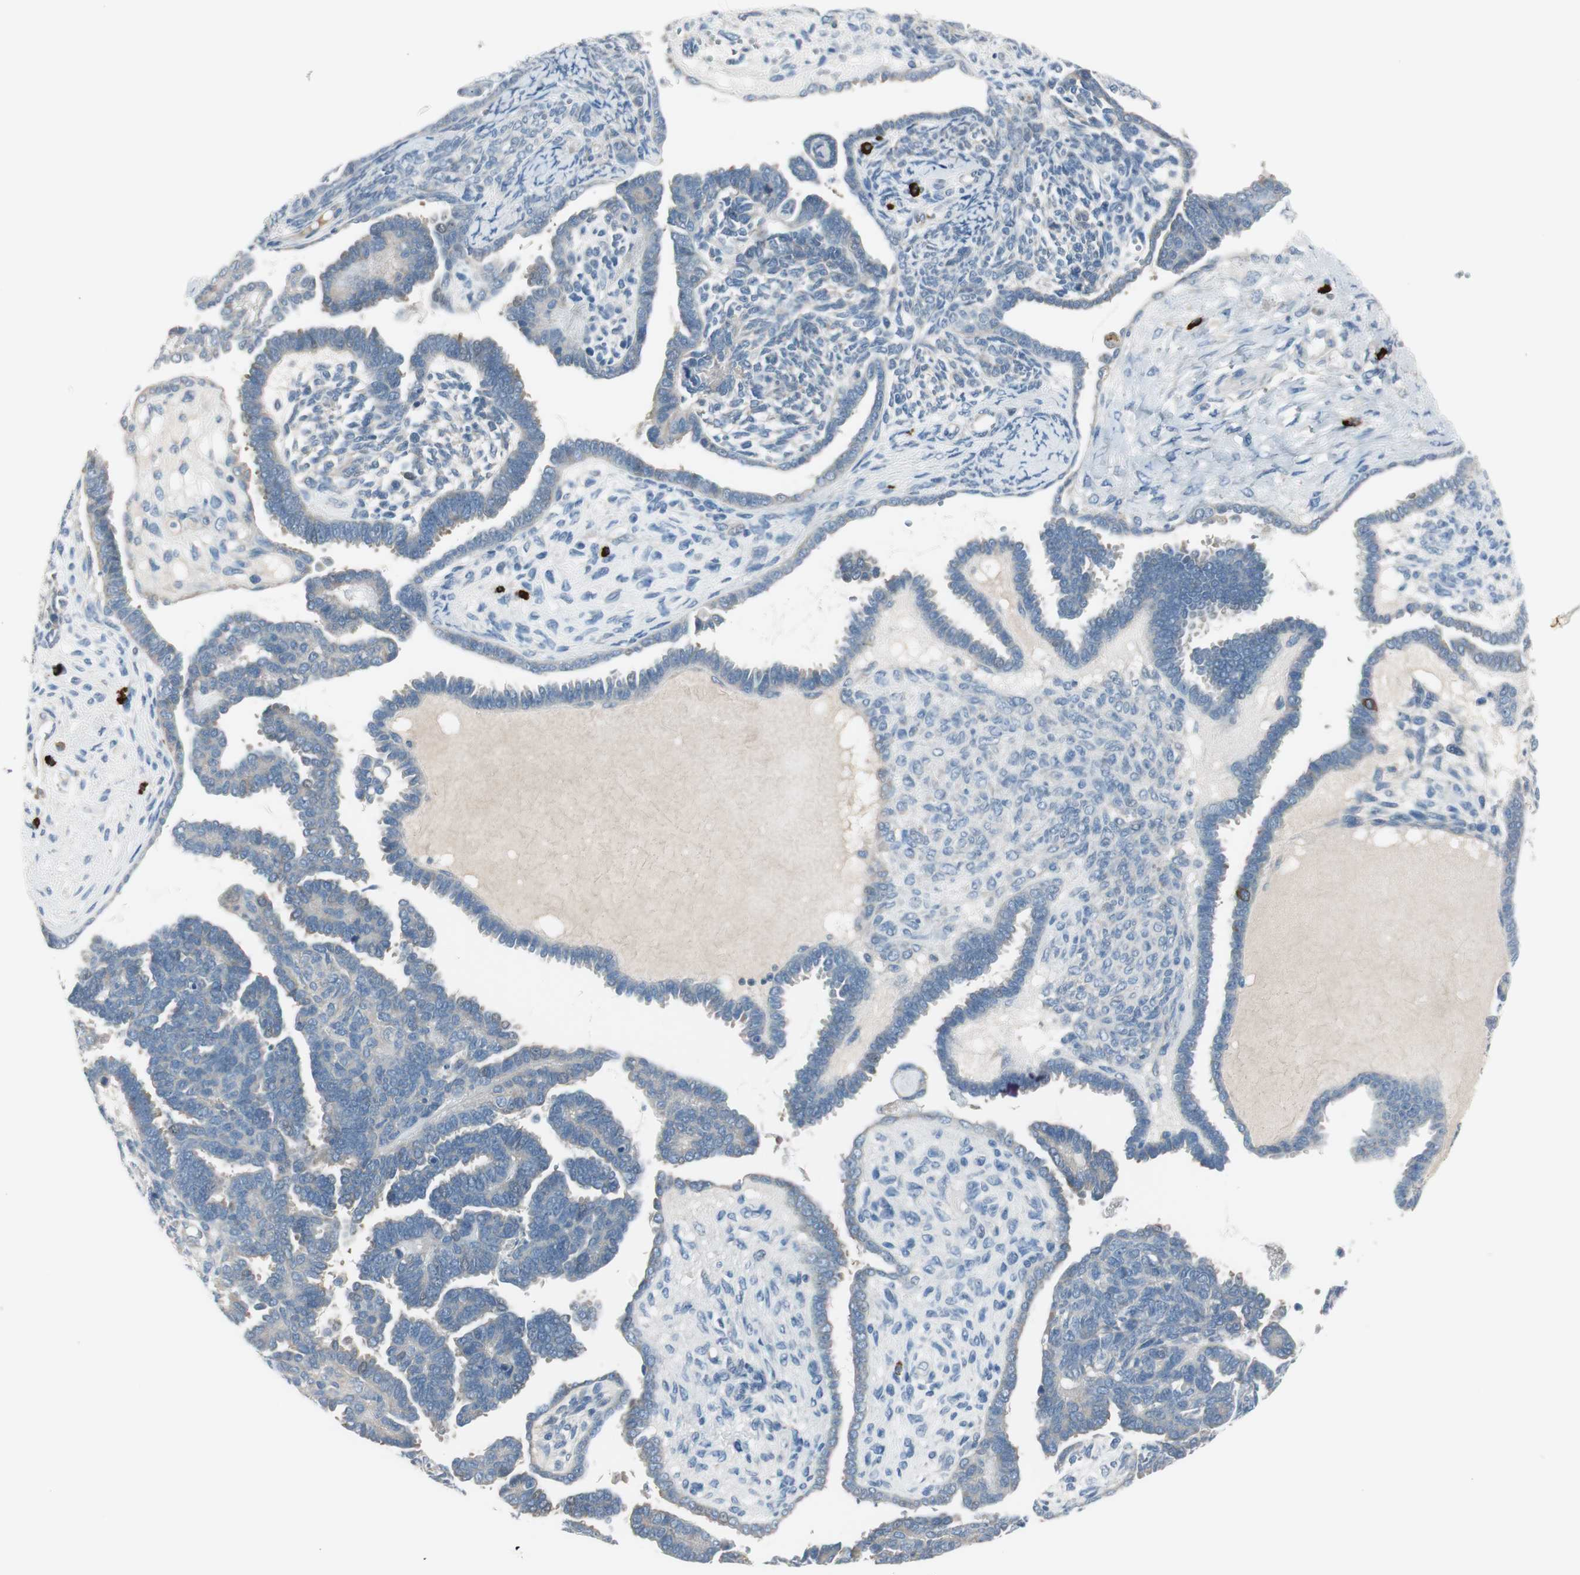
{"staining": {"intensity": "negative", "quantity": "none", "location": "none"}, "tissue": "endometrial cancer", "cell_type": "Tumor cells", "image_type": "cancer", "snomed": [{"axis": "morphology", "description": "Neoplasm, malignant, NOS"}, {"axis": "topography", "description": "Endometrium"}], "caption": "Protein analysis of endometrial neoplasm (malignant) displays no significant expression in tumor cells.", "gene": "MAPRE3", "patient": {"sex": "female", "age": 74}}